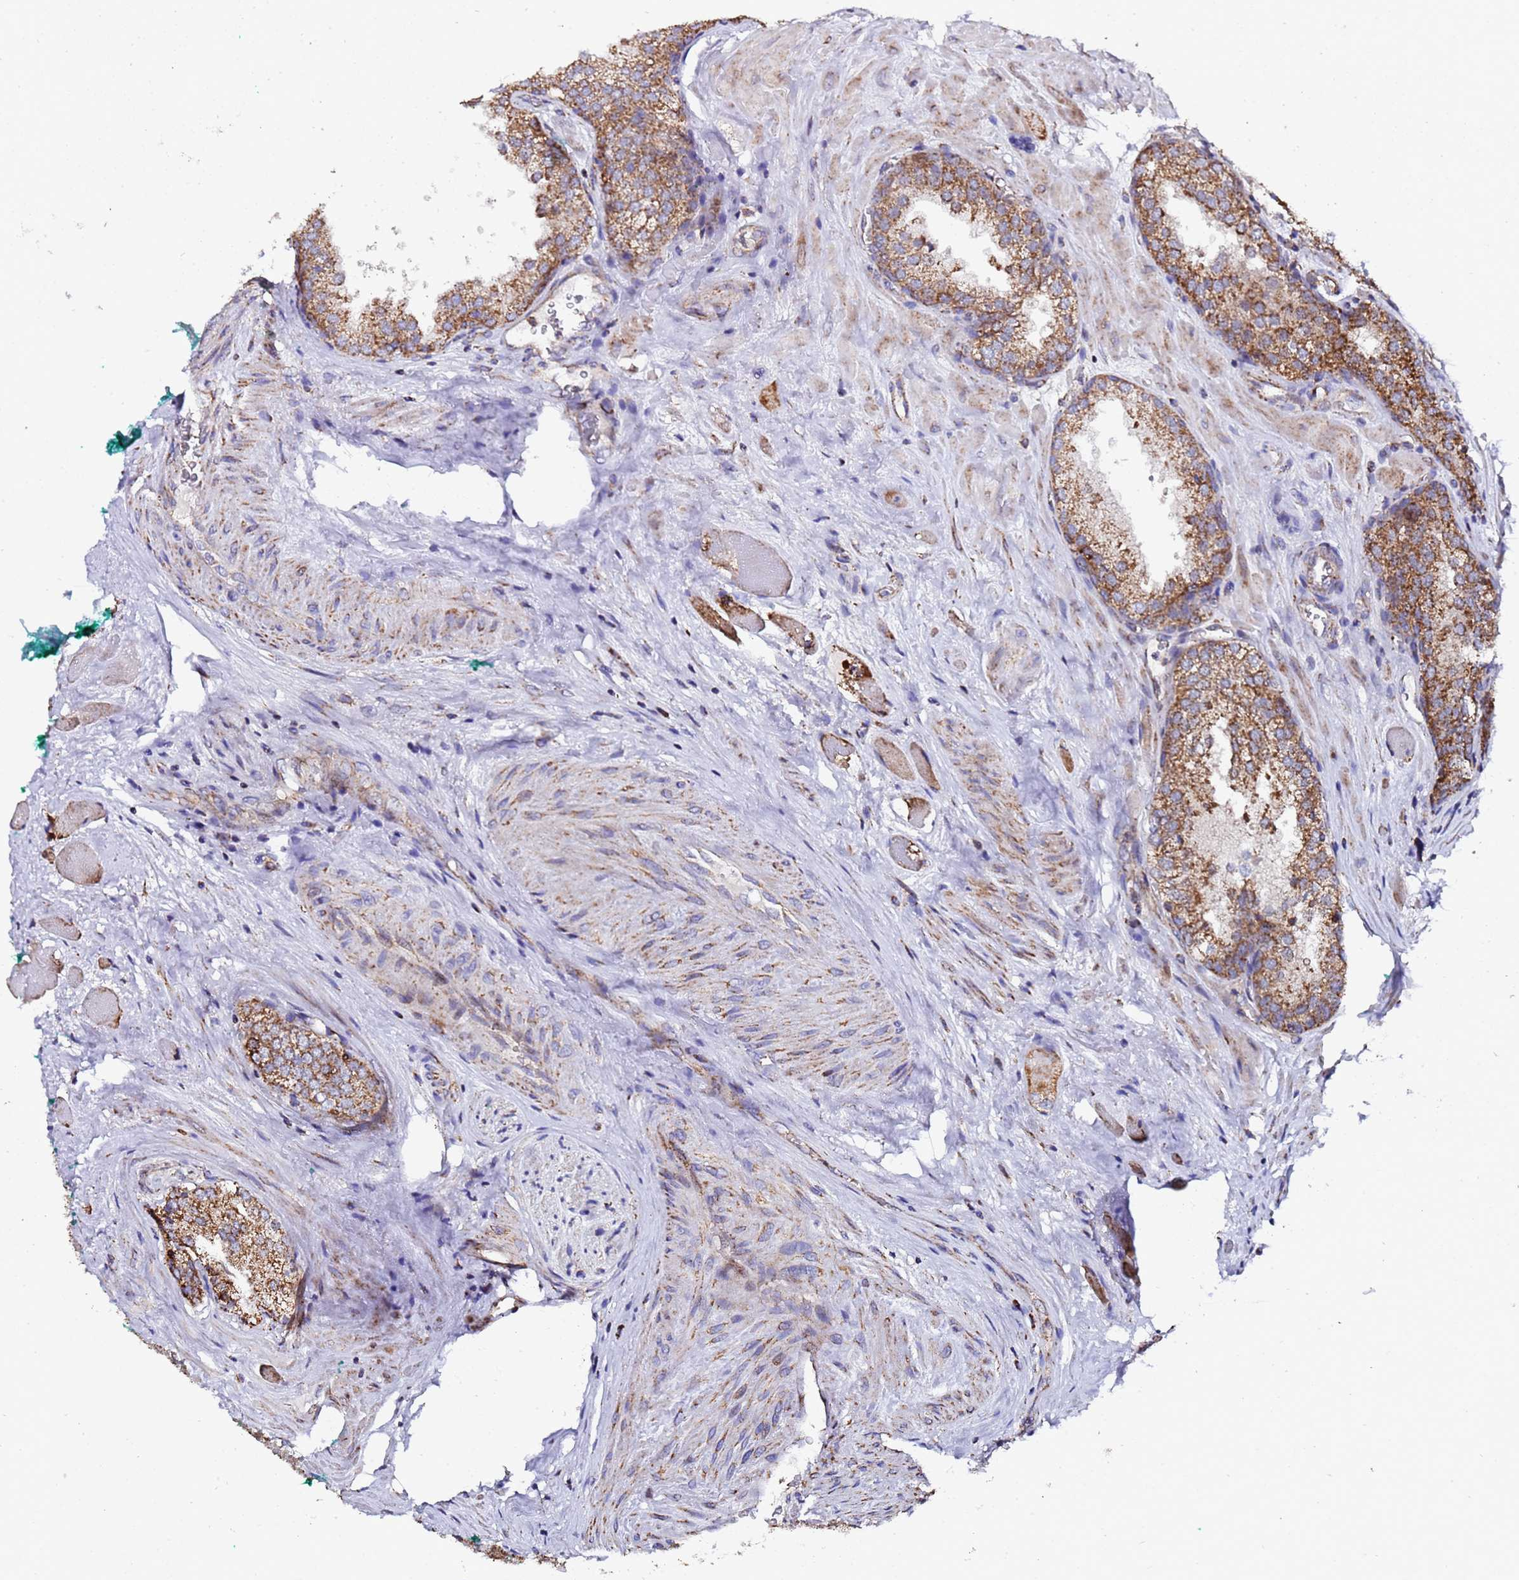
{"staining": {"intensity": "moderate", "quantity": ">75%", "location": "cytoplasmic/membranous"}, "tissue": "prostate cancer", "cell_type": "Tumor cells", "image_type": "cancer", "snomed": [{"axis": "morphology", "description": "Adenocarcinoma, Low grade"}, {"axis": "topography", "description": "Prostate"}], "caption": "This micrograph exhibits immunohistochemistry (IHC) staining of human prostate cancer (low-grade adenocarcinoma), with medium moderate cytoplasmic/membranous positivity in approximately >75% of tumor cells.", "gene": "MRPS12", "patient": {"sex": "male", "age": 67}}